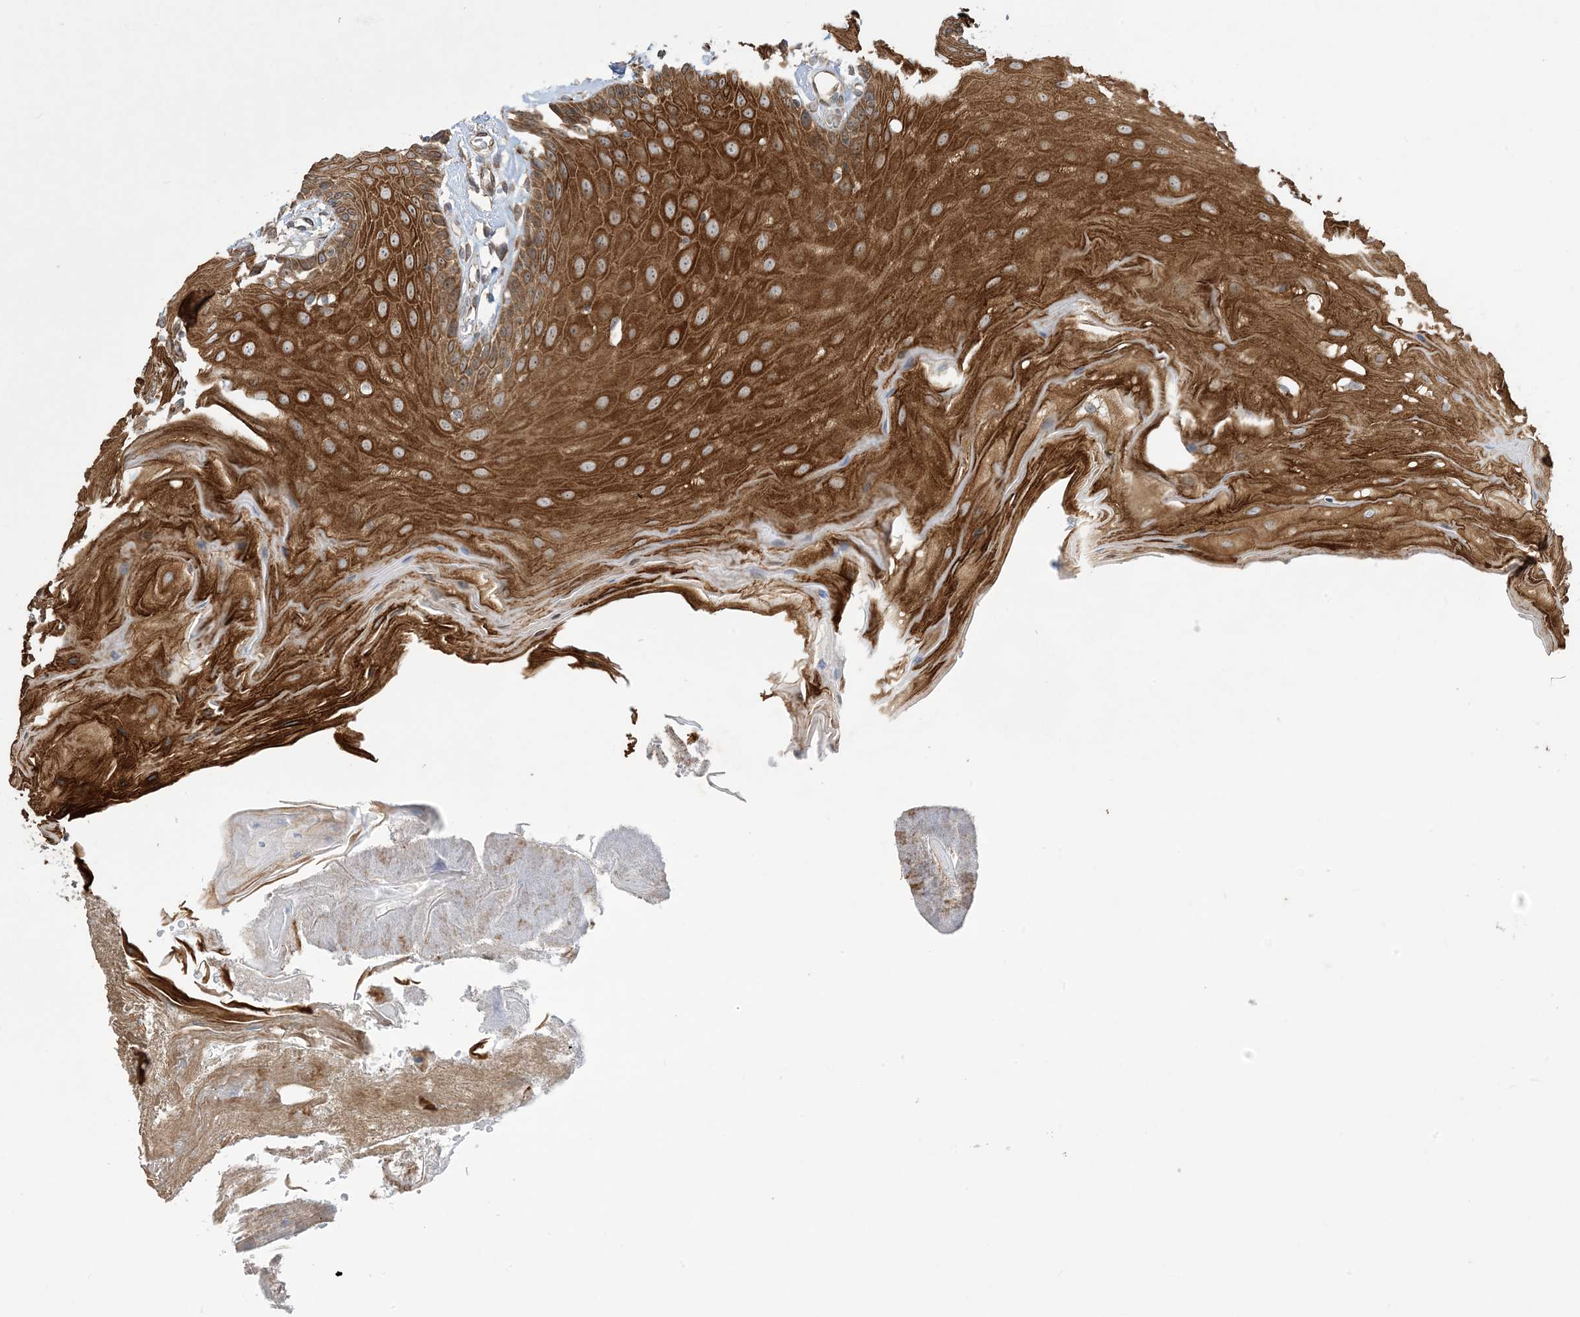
{"staining": {"intensity": "strong", "quantity": ">75%", "location": "cytoplasmic/membranous,nuclear"}, "tissue": "oral mucosa", "cell_type": "Squamous epithelial cells", "image_type": "normal", "snomed": [{"axis": "morphology", "description": "Normal tissue, NOS"}, {"axis": "morphology", "description": "Squamous cell carcinoma, NOS"}, {"axis": "topography", "description": "Skeletal muscle"}, {"axis": "topography", "description": "Oral tissue"}, {"axis": "topography", "description": "Salivary gland"}, {"axis": "topography", "description": "Head-Neck"}], "caption": "Approximately >75% of squamous epithelial cells in benign human oral mucosa show strong cytoplasmic/membranous,nuclear protein staining as visualized by brown immunohistochemical staining.", "gene": "SOGA3", "patient": {"sex": "male", "age": 54}}